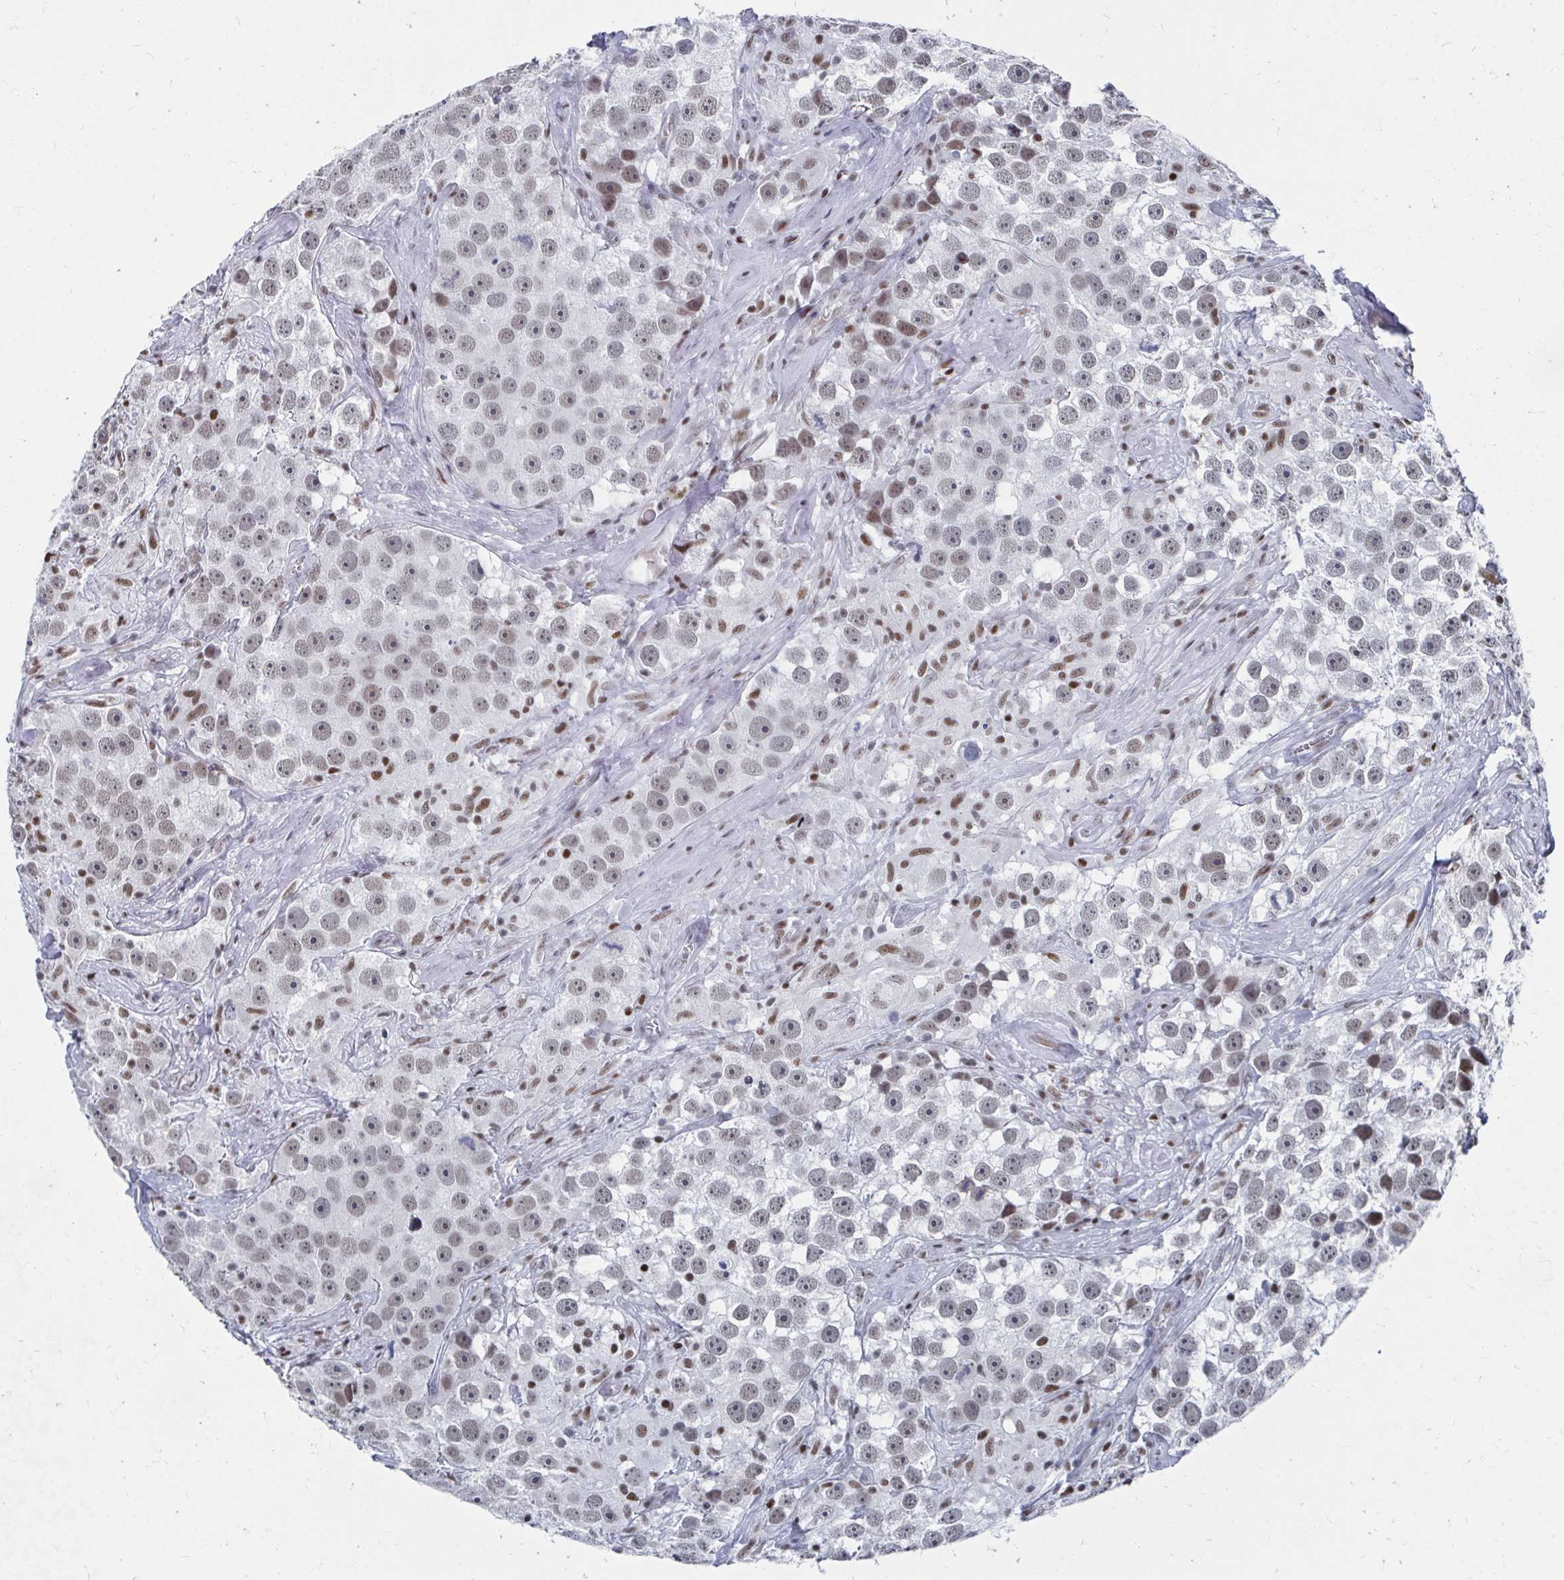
{"staining": {"intensity": "weak", "quantity": ">75%", "location": "nuclear"}, "tissue": "testis cancer", "cell_type": "Tumor cells", "image_type": "cancer", "snomed": [{"axis": "morphology", "description": "Seminoma, NOS"}, {"axis": "topography", "description": "Testis"}], "caption": "IHC photomicrograph of neoplastic tissue: seminoma (testis) stained using immunohistochemistry displays low levels of weak protein expression localized specifically in the nuclear of tumor cells, appearing as a nuclear brown color.", "gene": "CDIN1", "patient": {"sex": "male", "age": 49}}